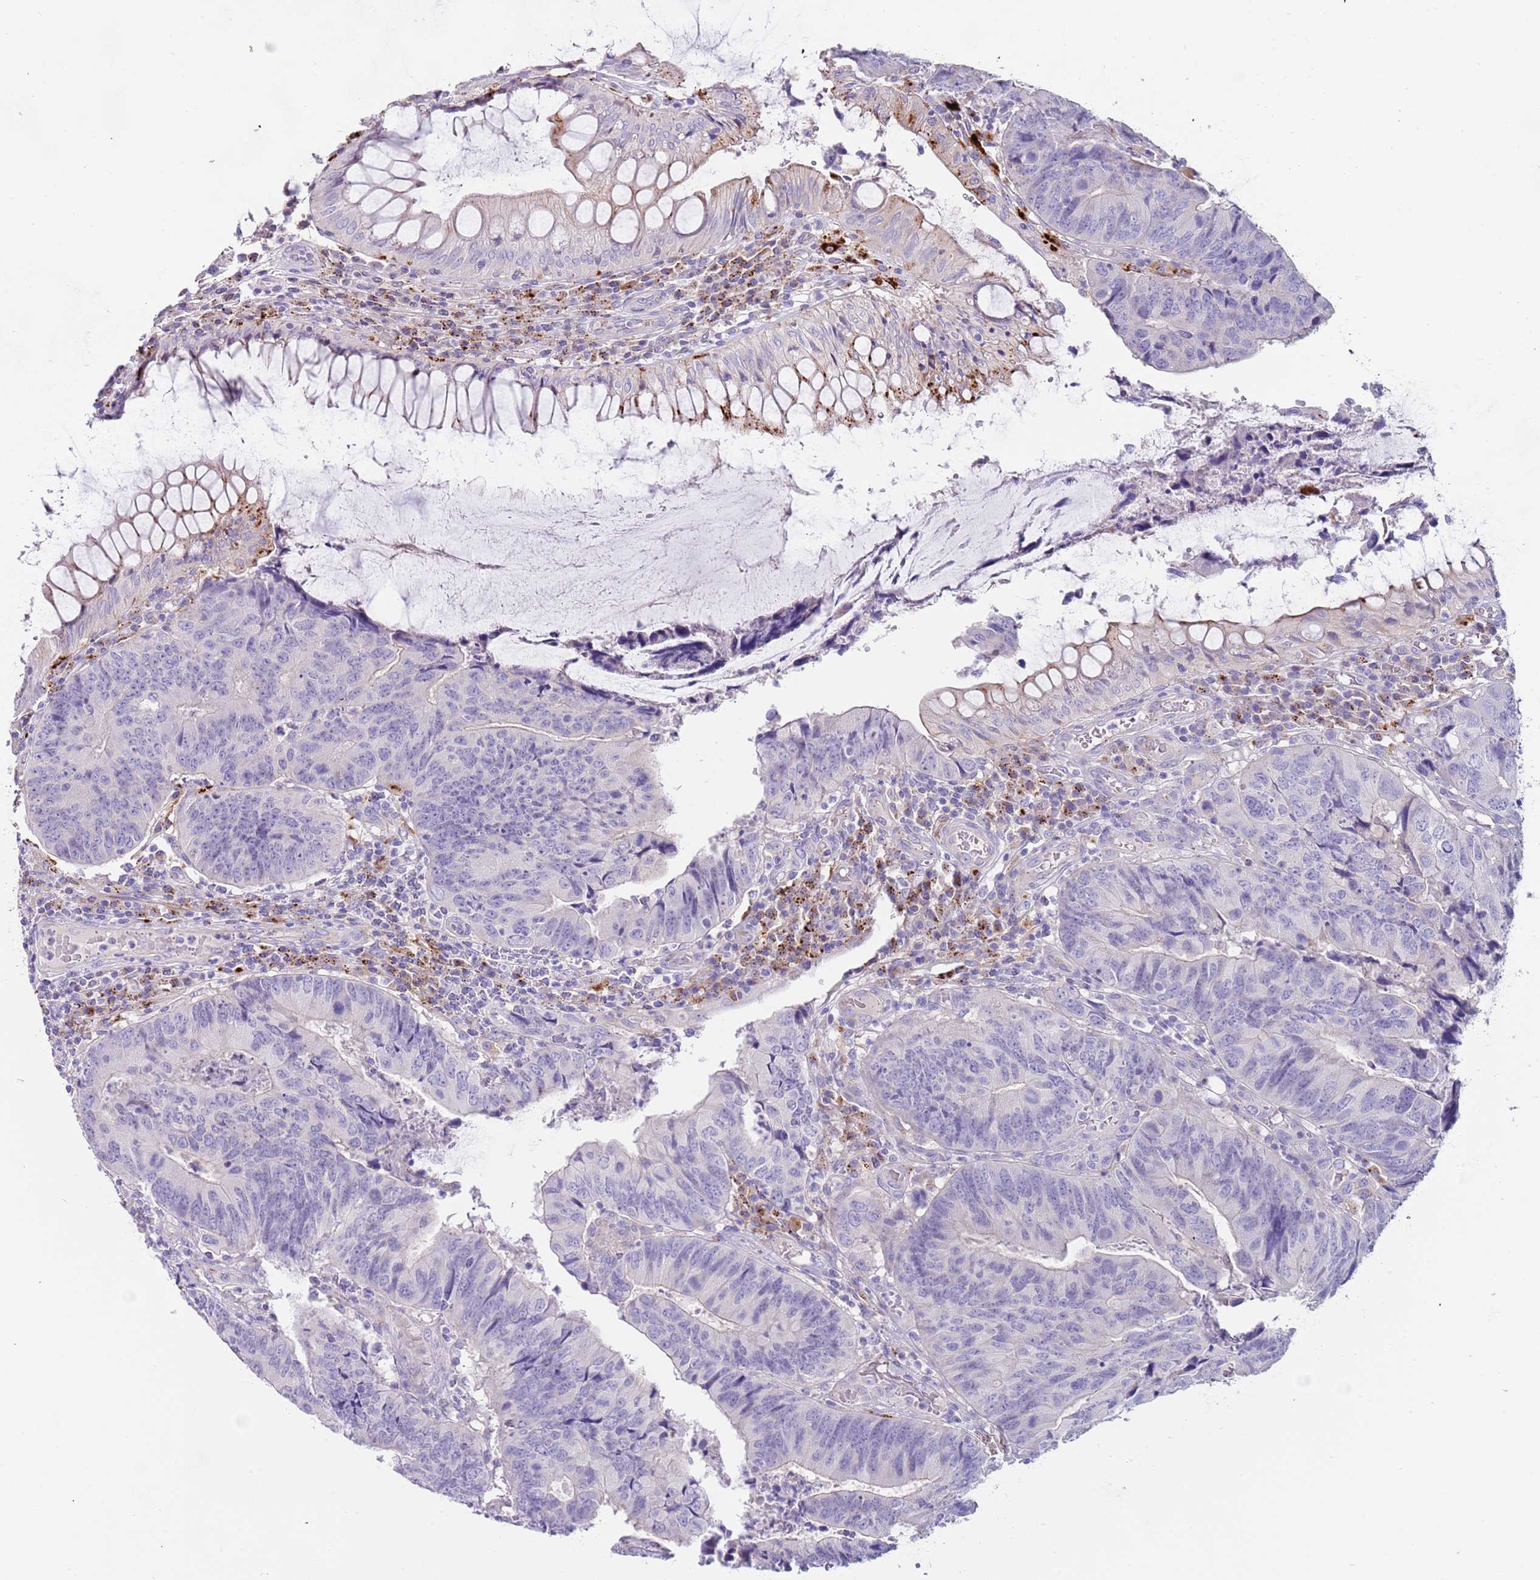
{"staining": {"intensity": "negative", "quantity": "none", "location": "none"}, "tissue": "colorectal cancer", "cell_type": "Tumor cells", "image_type": "cancer", "snomed": [{"axis": "morphology", "description": "Adenocarcinoma, NOS"}, {"axis": "topography", "description": "Colon"}], "caption": "Colorectal cancer was stained to show a protein in brown. There is no significant expression in tumor cells.", "gene": "LRRN3", "patient": {"sex": "female", "age": 67}}